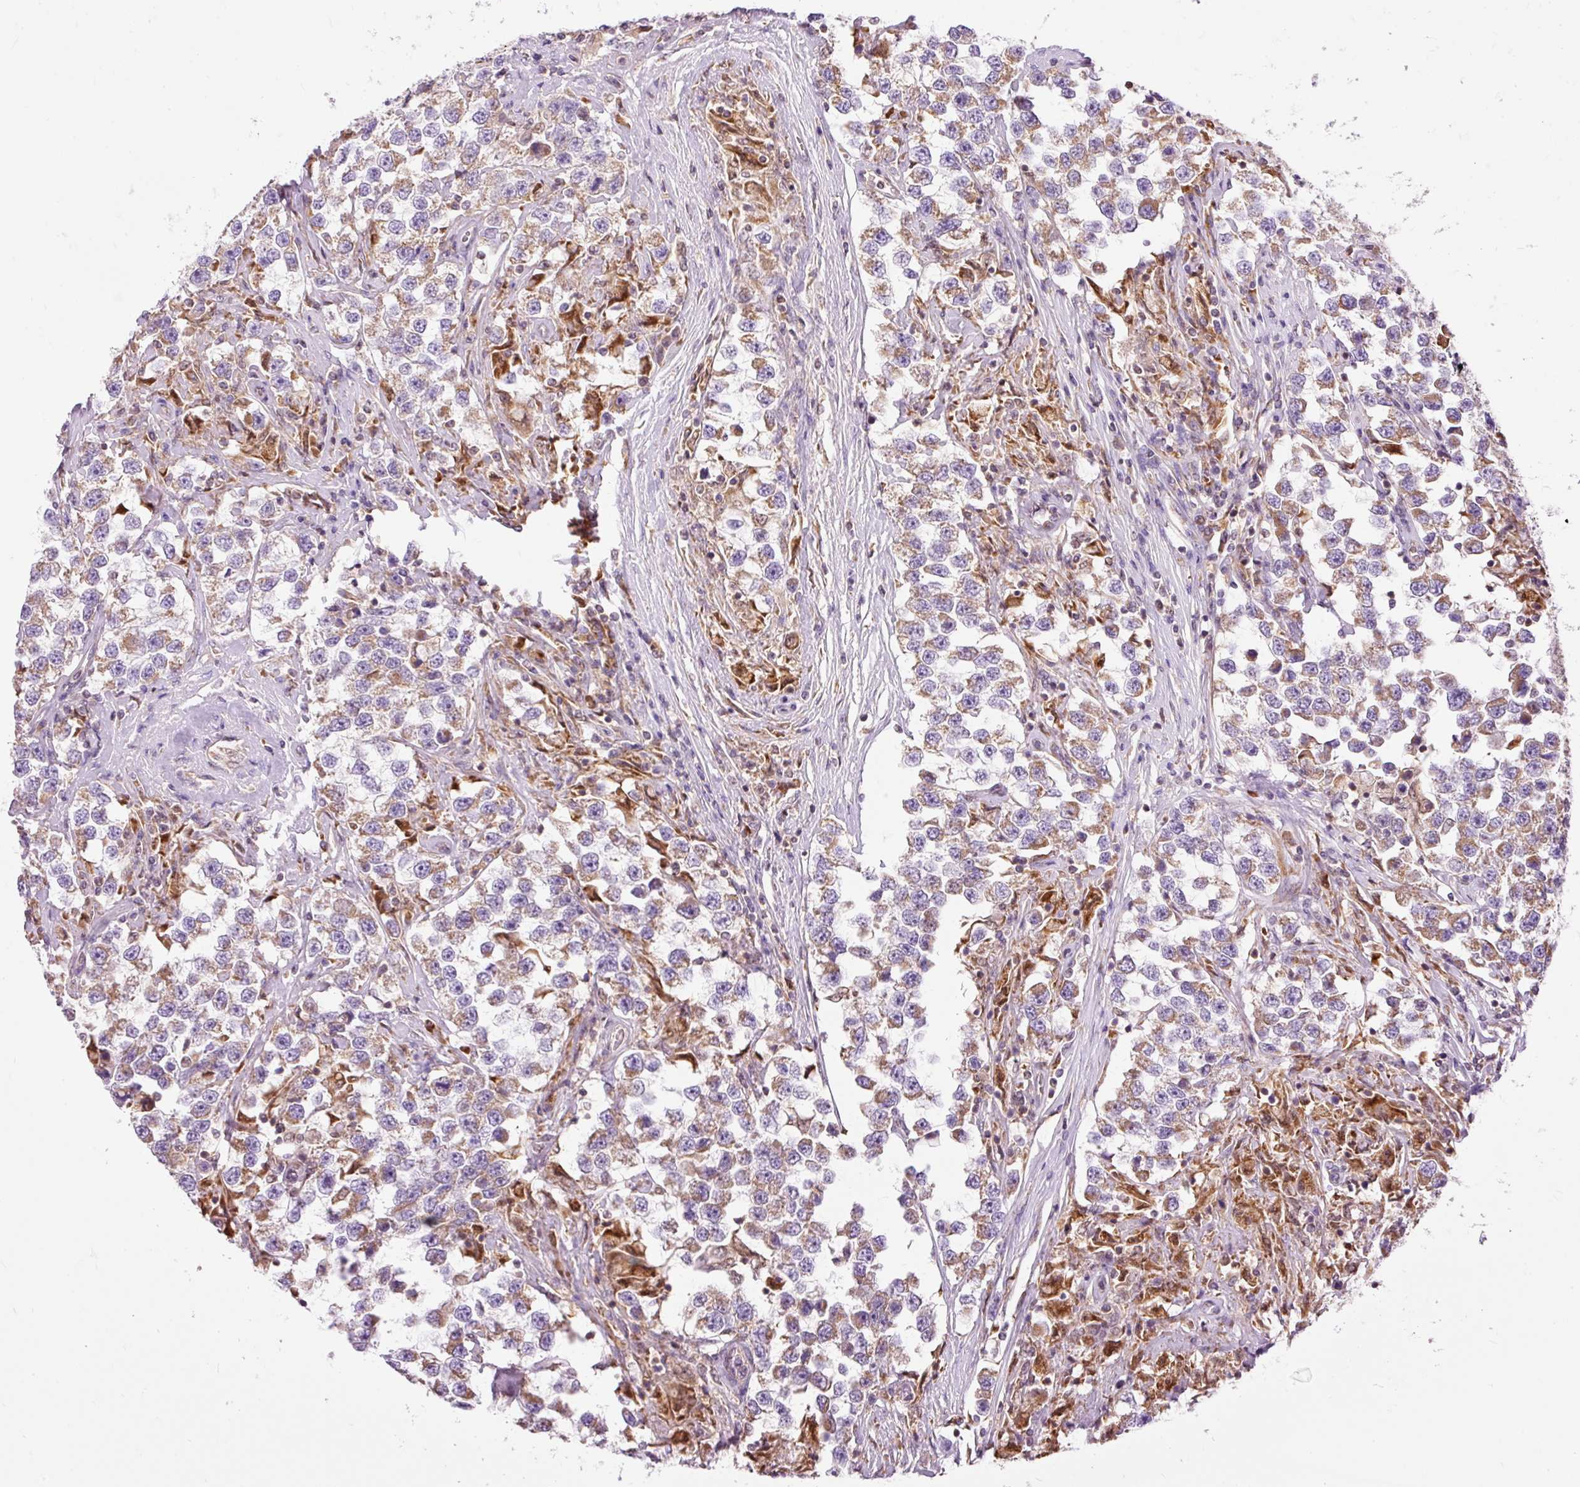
{"staining": {"intensity": "moderate", "quantity": "25%-75%", "location": "cytoplasmic/membranous"}, "tissue": "testis cancer", "cell_type": "Tumor cells", "image_type": "cancer", "snomed": [{"axis": "morphology", "description": "Seminoma, NOS"}, {"axis": "topography", "description": "Testis"}], "caption": "The micrograph exhibits staining of seminoma (testis), revealing moderate cytoplasmic/membranous protein expression (brown color) within tumor cells.", "gene": "IMMT", "patient": {"sex": "male", "age": 46}}